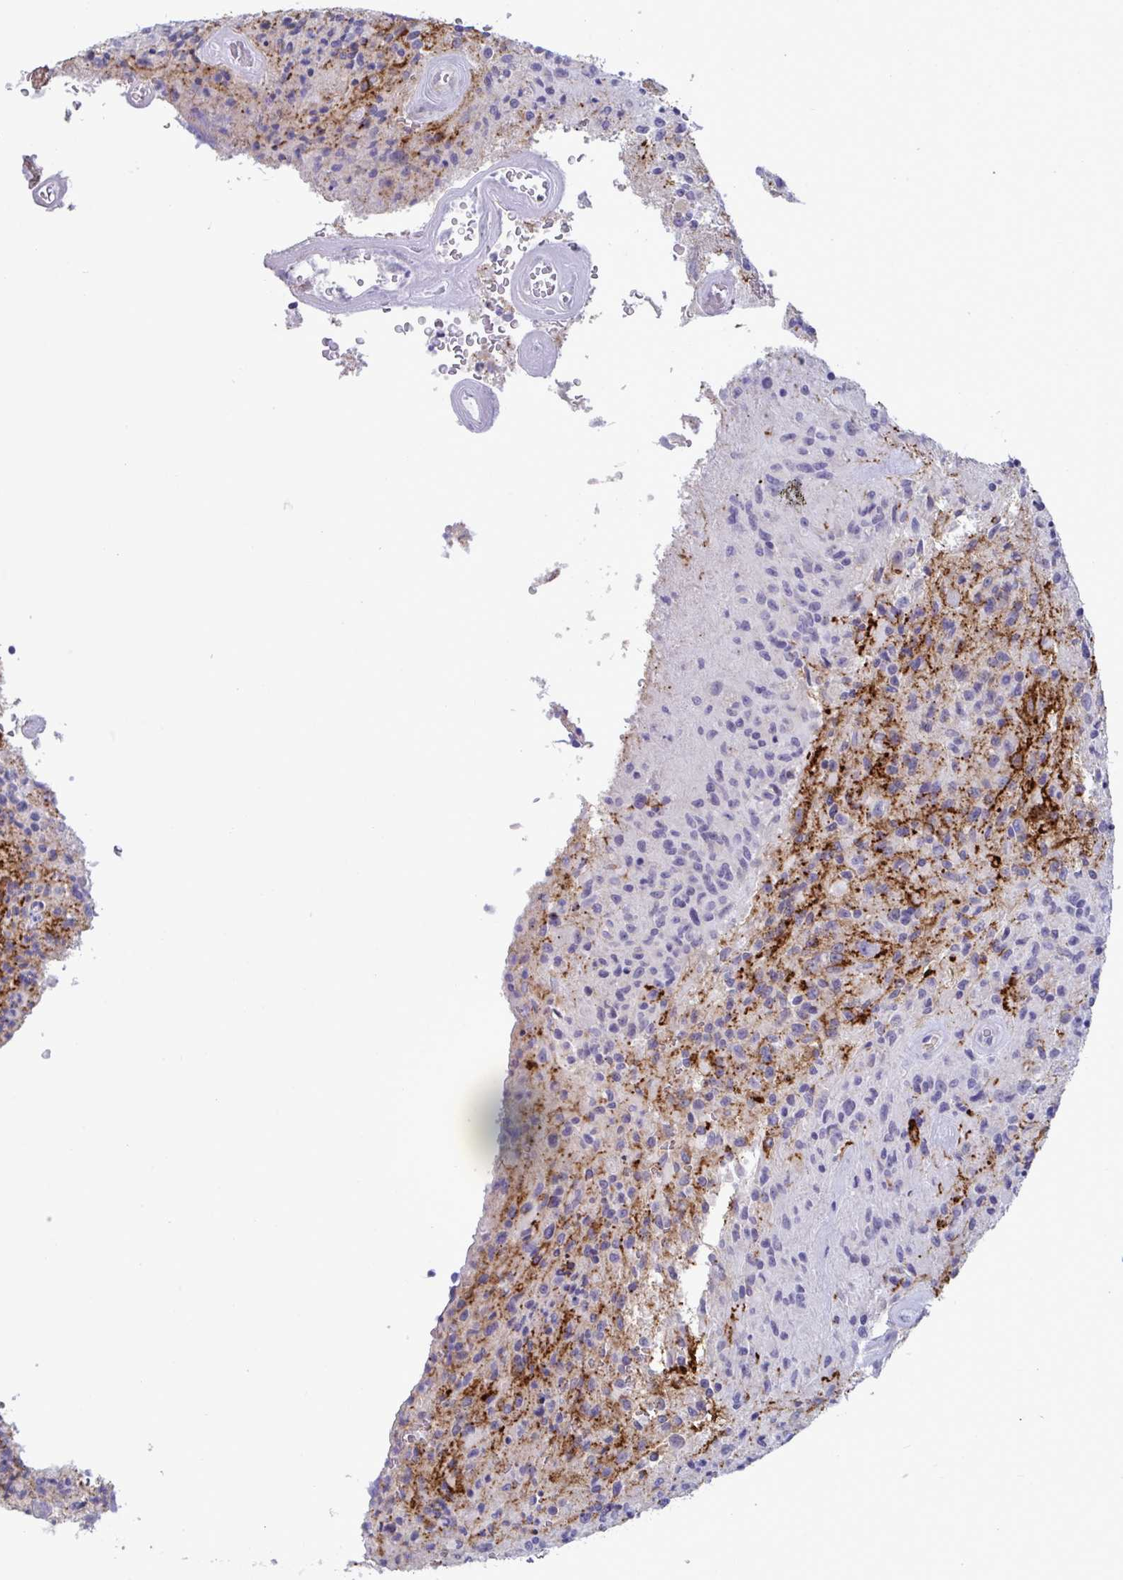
{"staining": {"intensity": "negative", "quantity": "none", "location": "none"}, "tissue": "glioma", "cell_type": "Tumor cells", "image_type": "cancer", "snomed": [{"axis": "morphology", "description": "Normal tissue, NOS"}, {"axis": "morphology", "description": "Glioma, malignant, High grade"}, {"axis": "topography", "description": "Cerebral cortex"}], "caption": "This micrograph is of glioma stained with immunohistochemistry to label a protein in brown with the nuclei are counter-stained blue. There is no positivity in tumor cells.", "gene": "TAS2R38", "patient": {"sex": "male", "age": 56}}